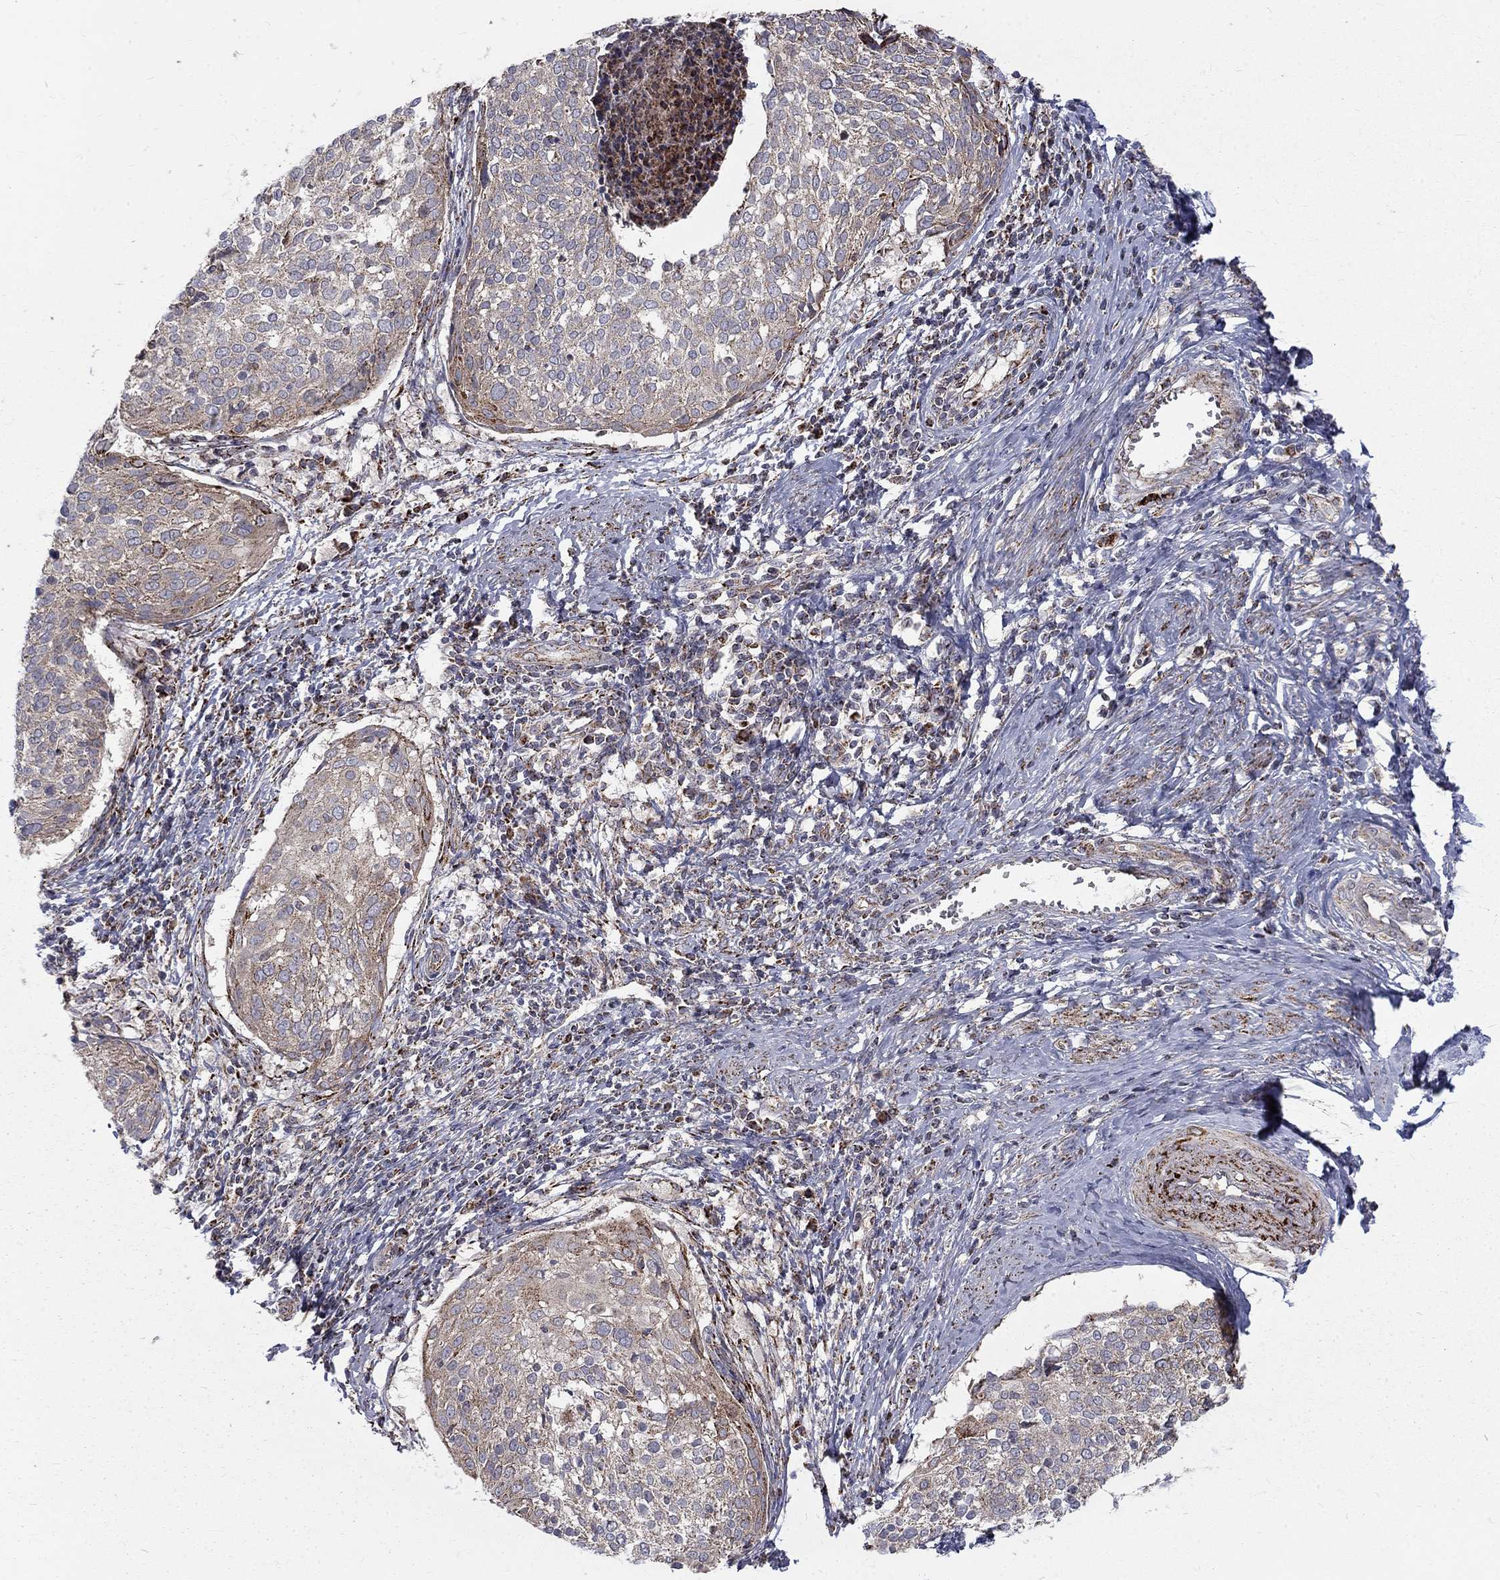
{"staining": {"intensity": "weak", "quantity": "25%-75%", "location": "cytoplasmic/membranous"}, "tissue": "cervical cancer", "cell_type": "Tumor cells", "image_type": "cancer", "snomed": [{"axis": "morphology", "description": "Squamous cell carcinoma, NOS"}, {"axis": "topography", "description": "Cervix"}], "caption": "Cervical cancer (squamous cell carcinoma) stained with immunohistochemistry (IHC) reveals weak cytoplasmic/membranous expression in approximately 25%-75% of tumor cells. The staining was performed using DAB to visualize the protein expression in brown, while the nuclei were stained in blue with hematoxylin (Magnification: 20x).", "gene": "ALDH1B1", "patient": {"sex": "female", "age": 39}}